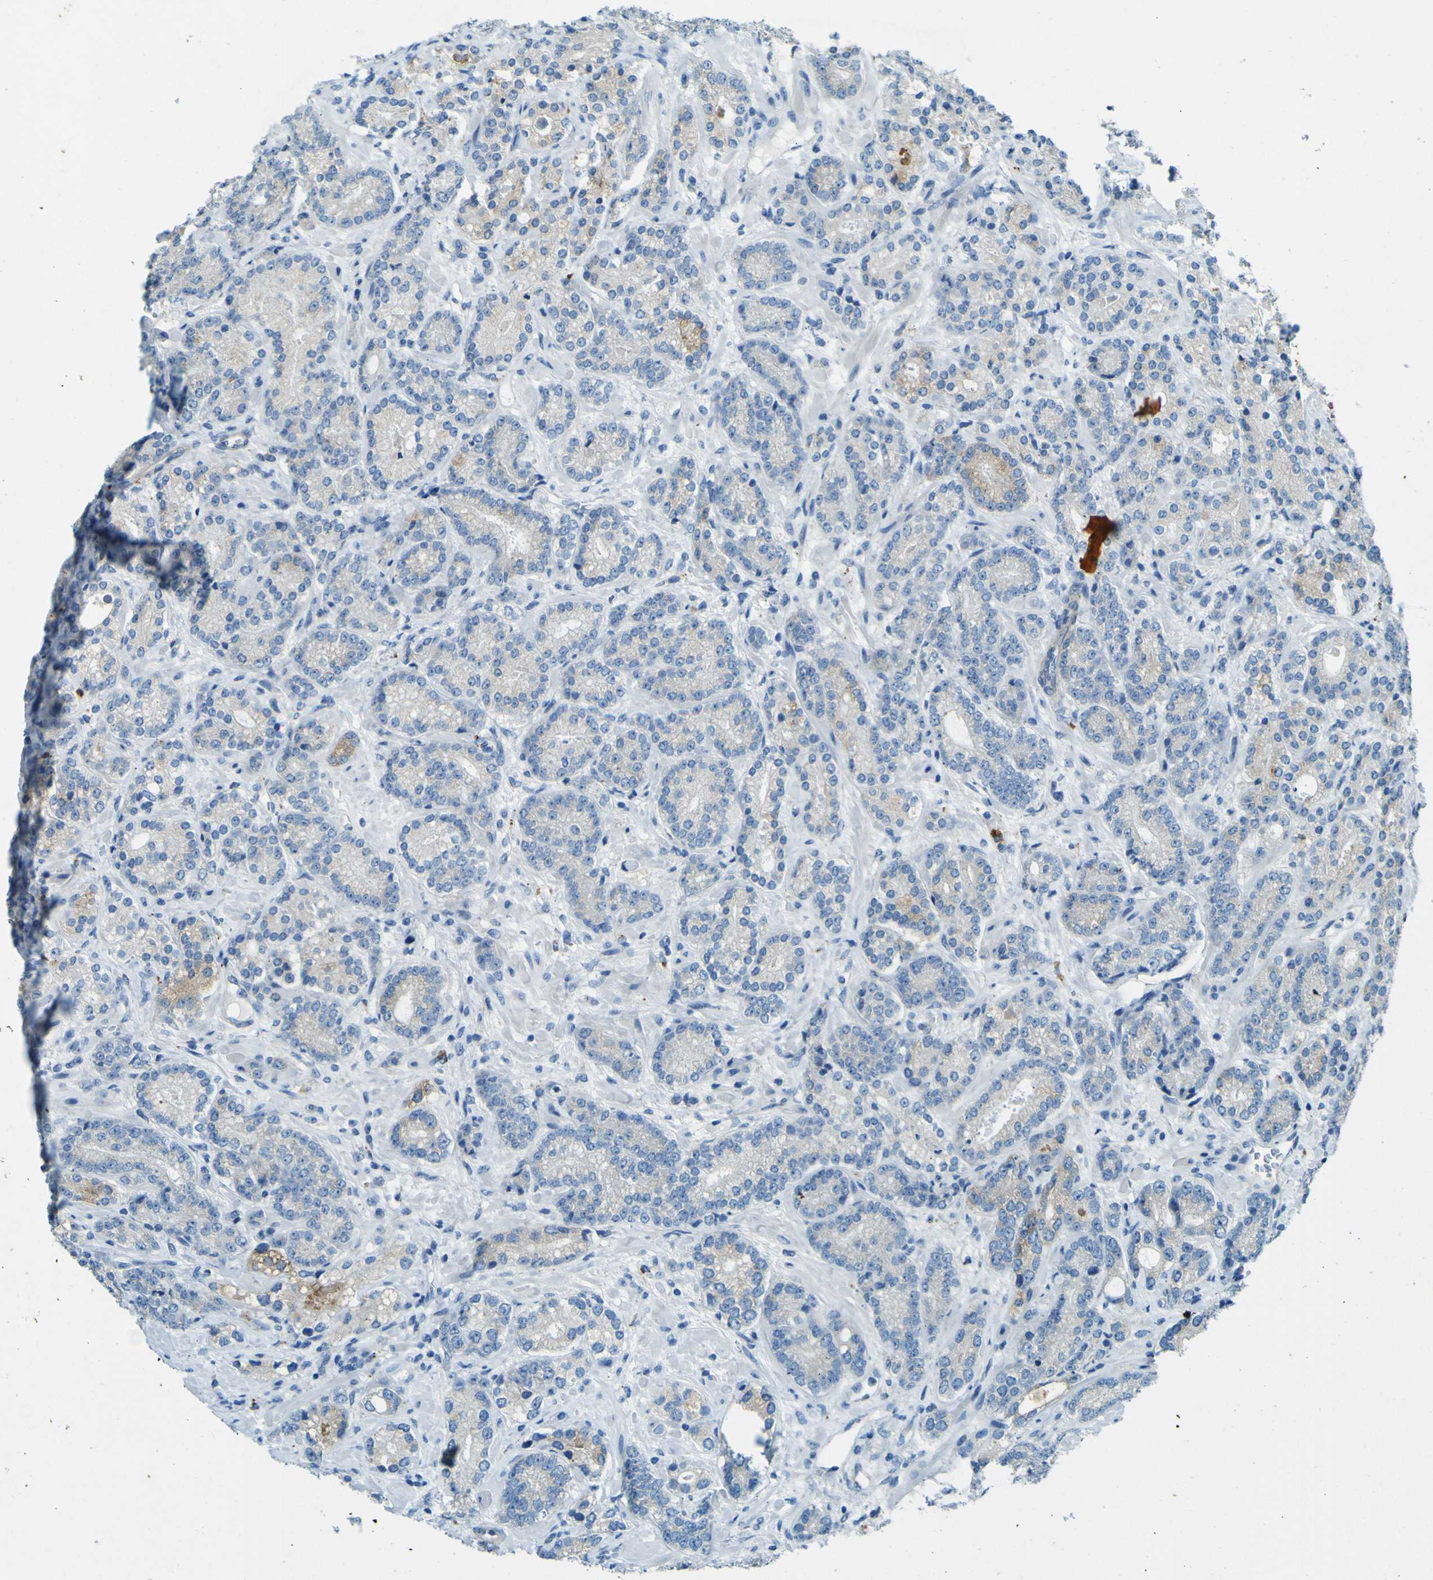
{"staining": {"intensity": "negative", "quantity": "none", "location": "none"}, "tissue": "prostate cancer", "cell_type": "Tumor cells", "image_type": "cancer", "snomed": [{"axis": "morphology", "description": "Adenocarcinoma, High grade"}, {"axis": "topography", "description": "Prostate"}], "caption": "Immunohistochemical staining of prostate cancer reveals no significant positivity in tumor cells. Nuclei are stained in blue.", "gene": "PDE9A", "patient": {"sex": "male", "age": 61}}